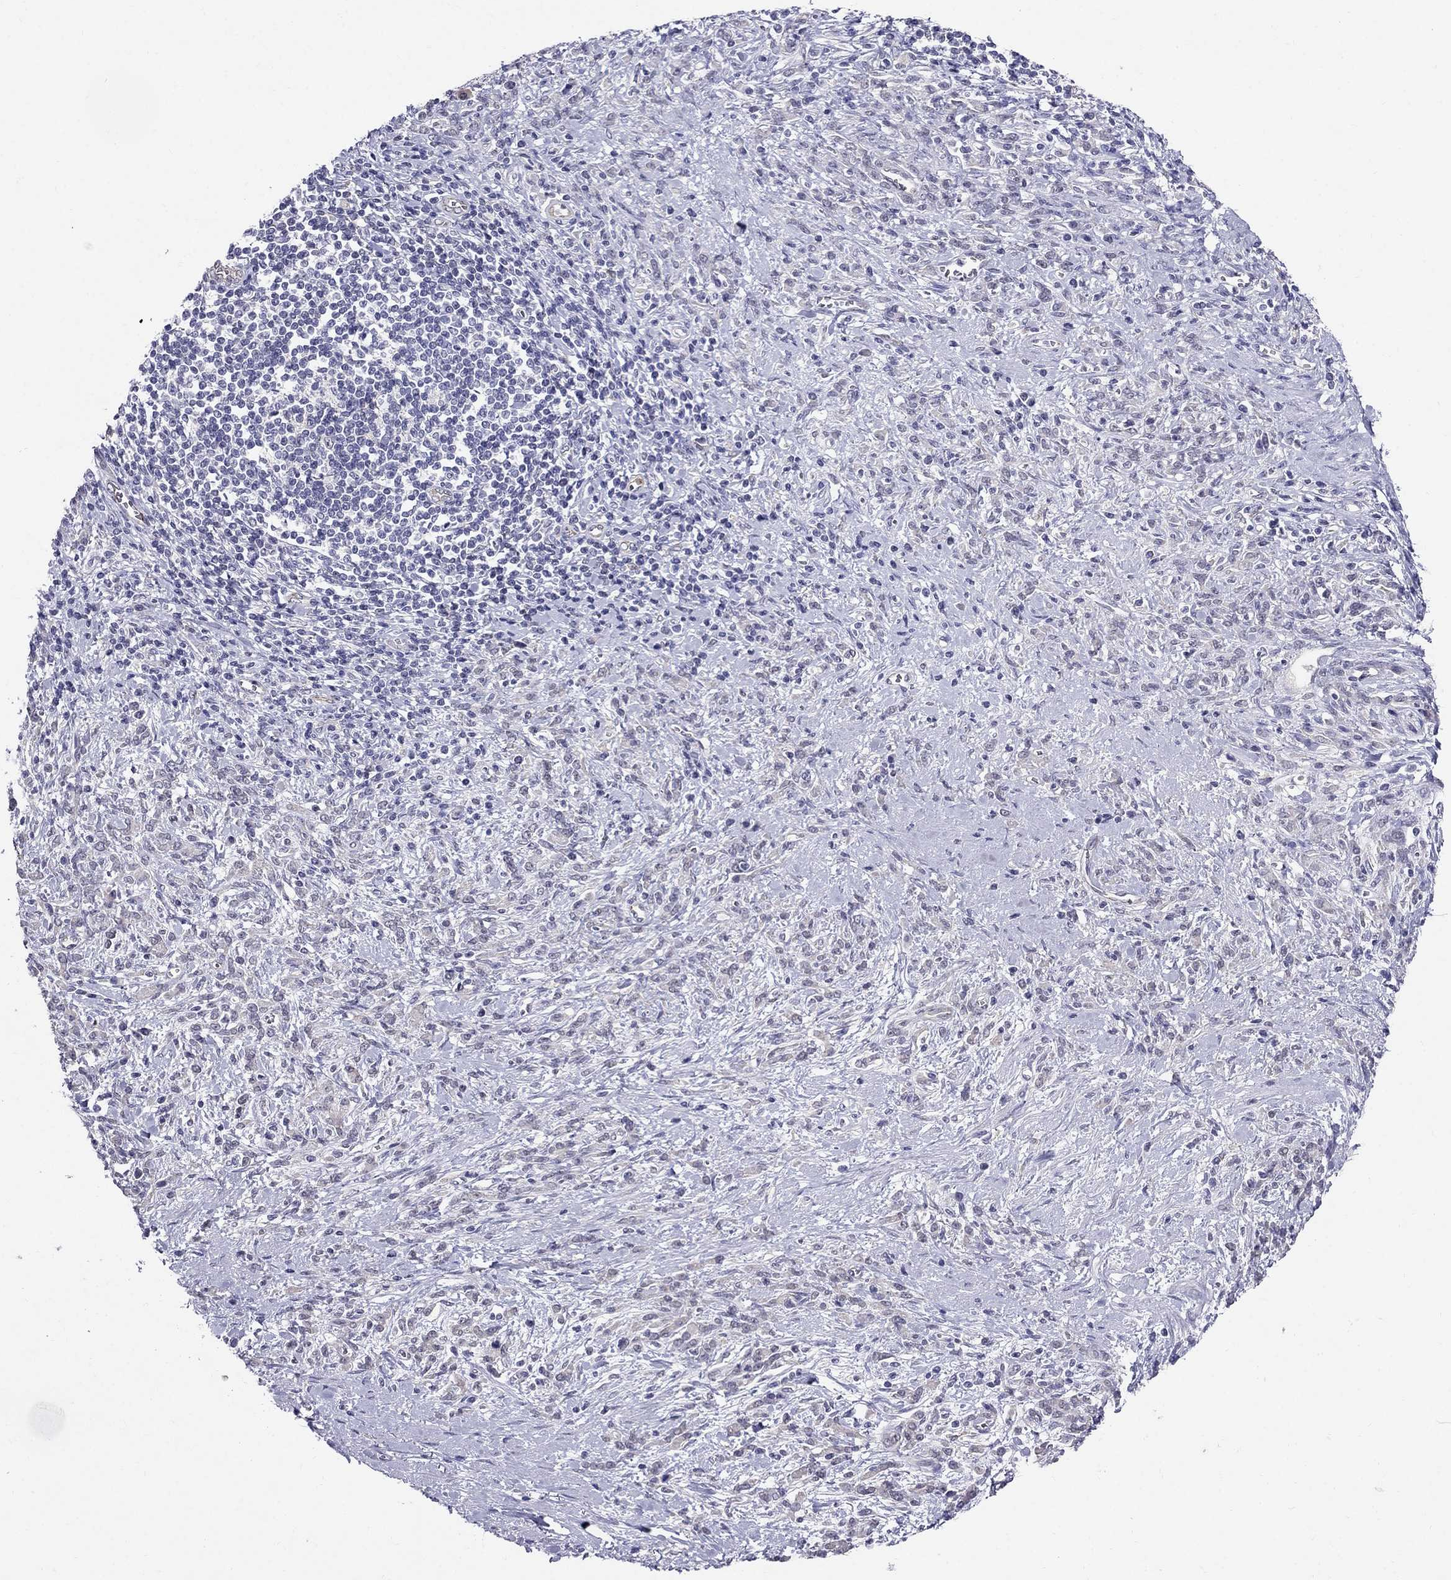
{"staining": {"intensity": "negative", "quantity": "none", "location": "none"}, "tissue": "stomach cancer", "cell_type": "Tumor cells", "image_type": "cancer", "snomed": [{"axis": "morphology", "description": "Adenocarcinoma, NOS"}, {"axis": "topography", "description": "Stomach"}], "caption": "IHC of adenocarcinoma (stomach) exhibits no positivity in tumor cells. The staining was performed using DAB to visualize the protein expression in brown, while the nuclei were stained in blue with hematoxylin (Magnification: 20x).", "gene": "MYO3B", "patient": {"sex": "female", "age": 57}}